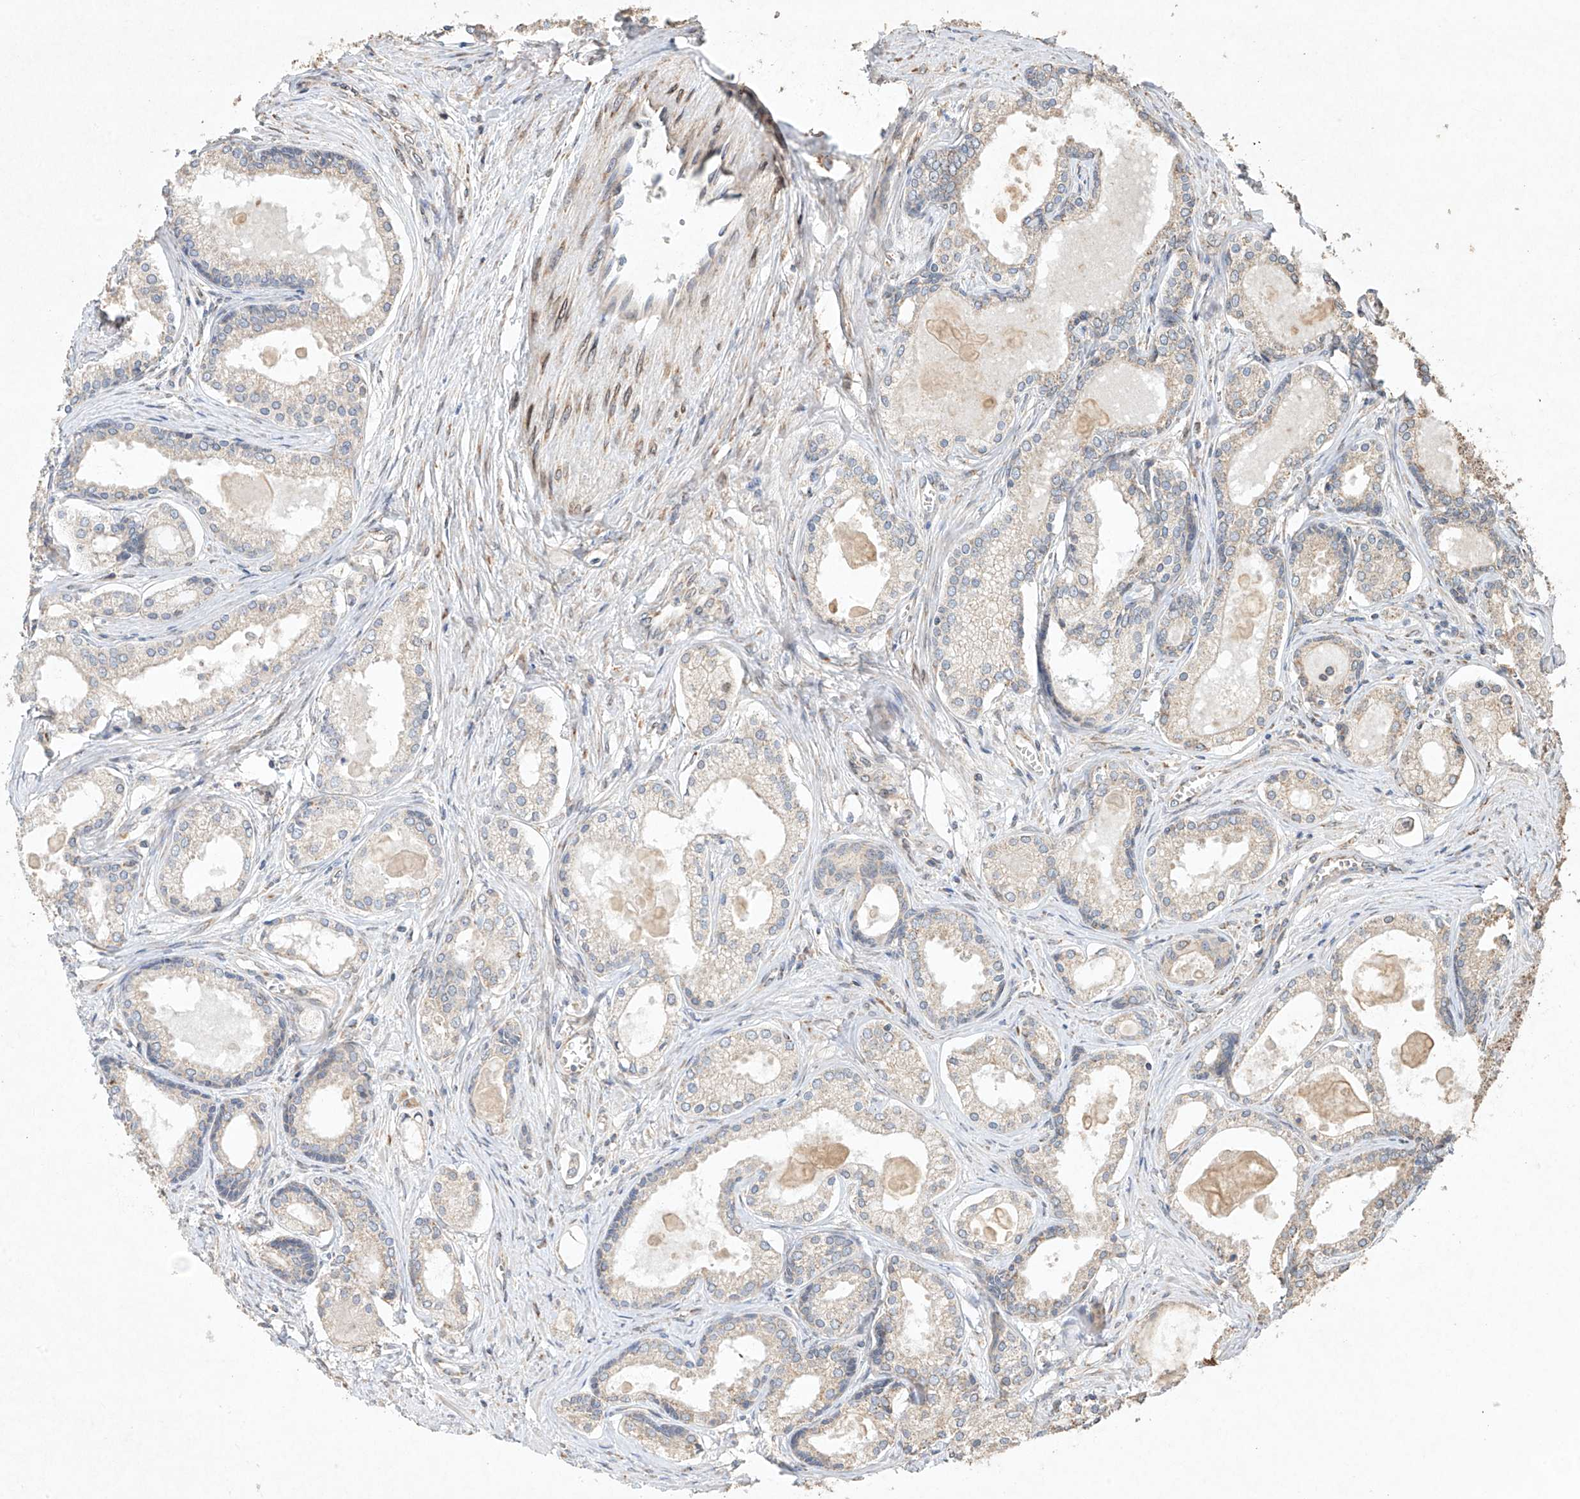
{"staining": {"intensity": "weak", "quantity": "<25%", "location": "cytoplasmic/membranous"}, "tissue": "prostate cancer", "cell_type": "Tumor cells", "image_type": "cancer", "snomed": [{"axis": "morphology", "description": "Adenocarcinoma, High grade"}, {"axis": "topography", "description": "Prostate"}], "caption": "Adenocarcinoma (high-grade) (prostate) was stained to show a protein in brown. There is no significant positivity in tumor cells.", "gene": "SEMA3B", "patient": {"sex": "male", "age": 68}}